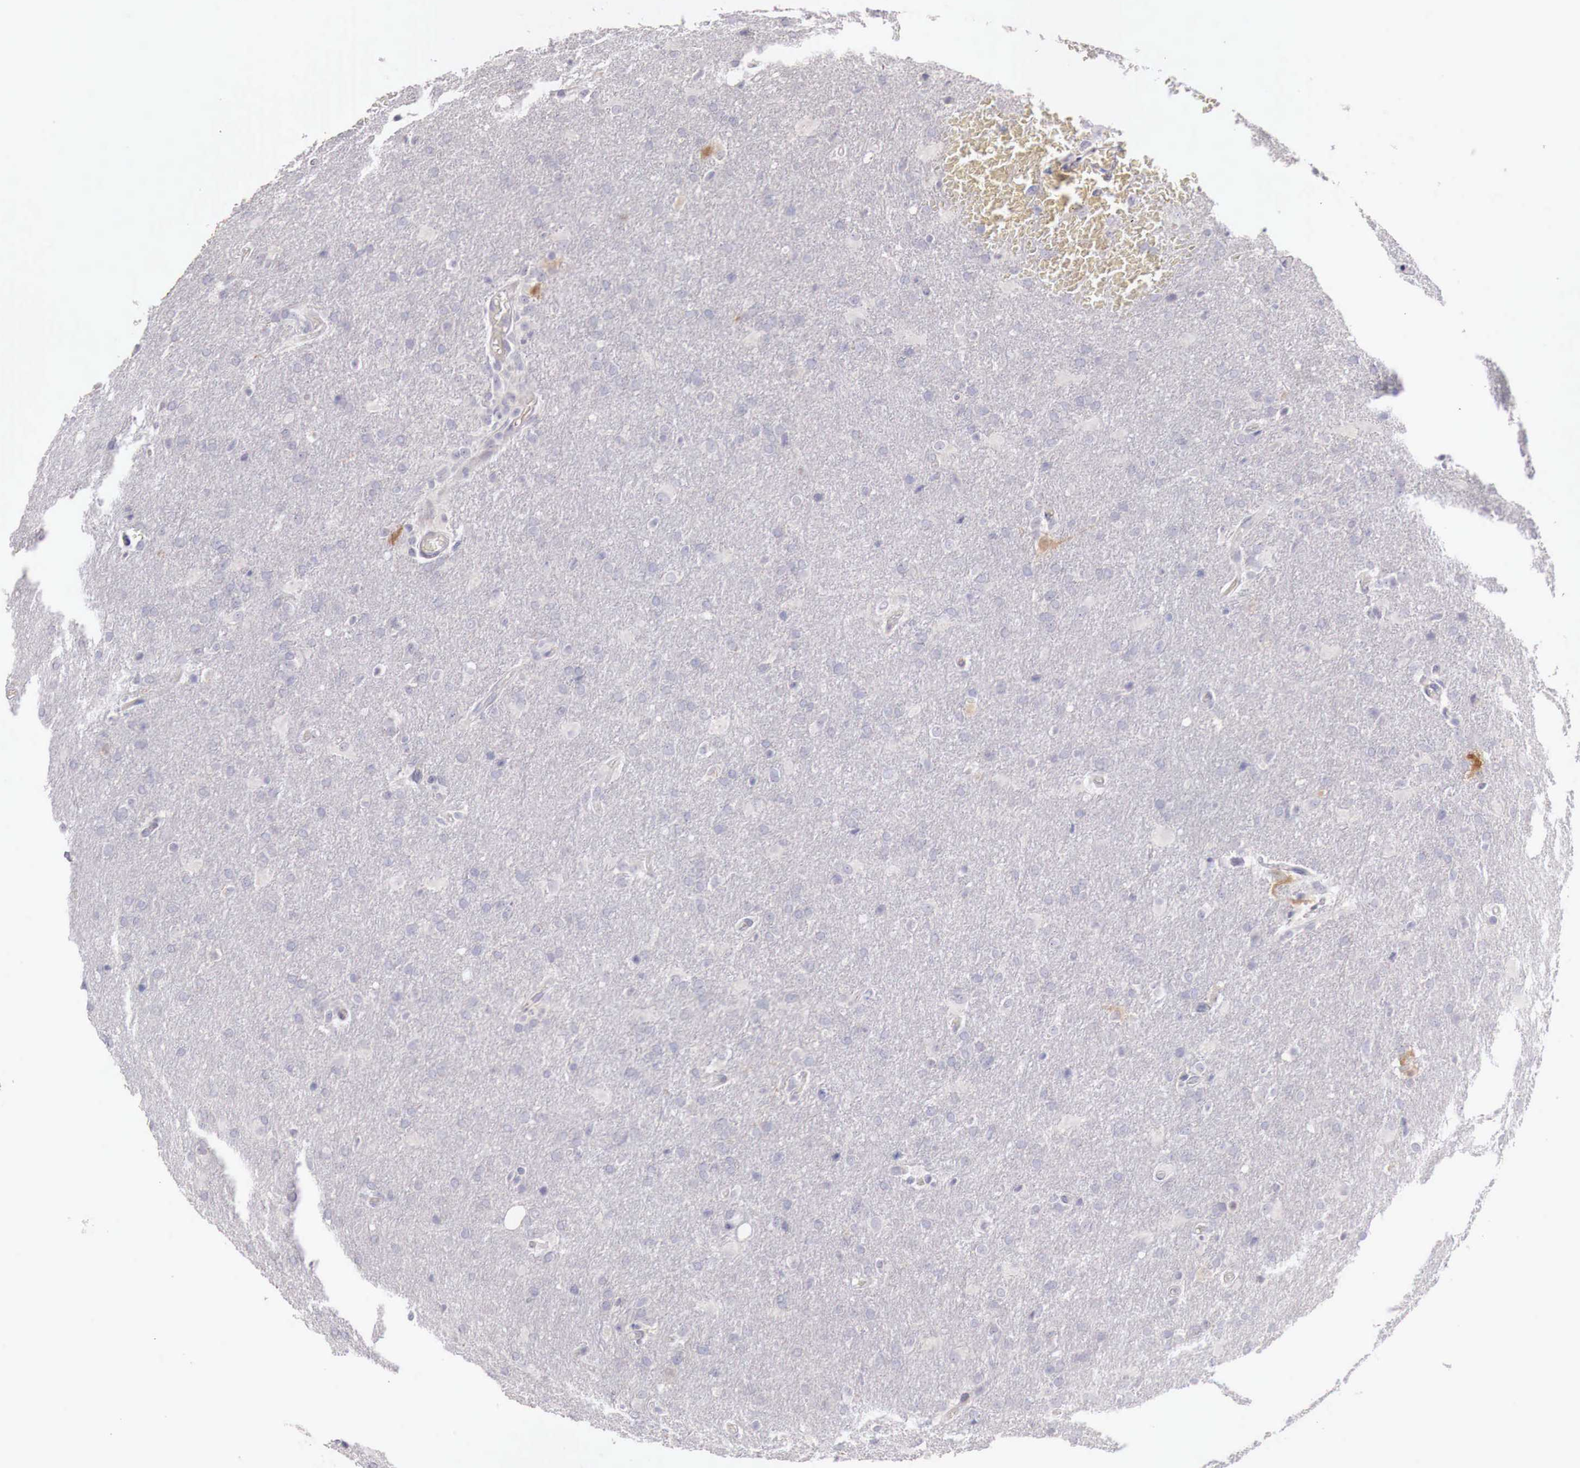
{"staining": {"intensity": "negative", "quantity": "none", "location": "none"}, "tissue": "glioma", "cell_type": "Tumor cells", "image_type": "cancer", "snomed": [{"axis": "morphology", "description": "Glioma, malignant, High grade"}, {"axis": "topography", "description": "Brain"}], "caption": "An immunohistochemistry image of glioma is shown. There is no staining in tumor cells of glioma.", "gene": "GATA1", "patient": {"sex": "male", "age": 68}}